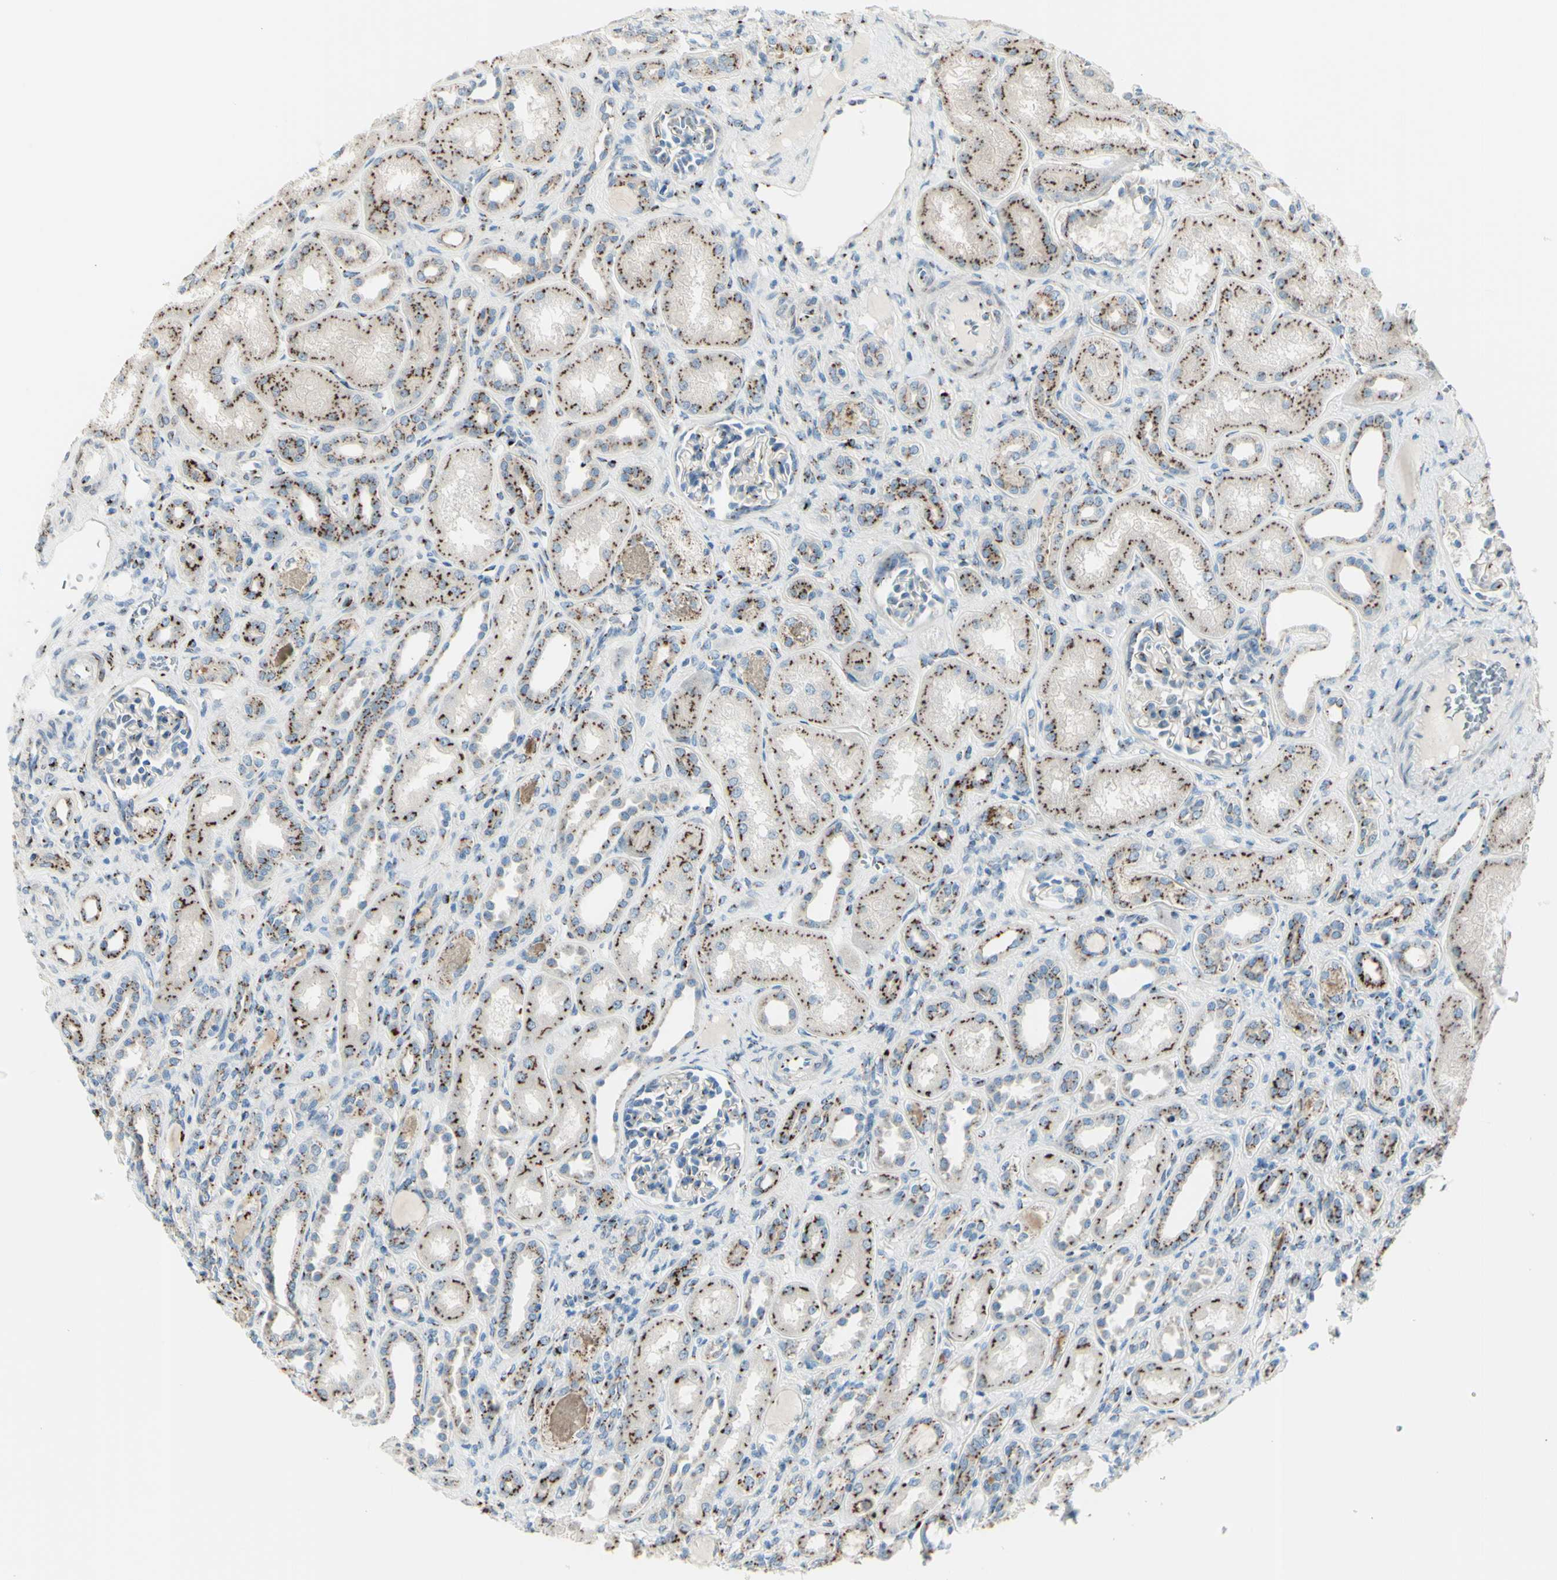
{"staining": {"intensity": "strong", "quantity": "<25%", "location": "cytoplasmic/membranous"}, "tissue": "kidney", "cell_type": "Cells in glomeruli", "image_type": "normal", "snomed": [{"axis": "morphology", "description": "Normal tissue, NOS"}, {"axis": "topography", "description": "Kidney"}], "caption": "Kidney stained with DAB (3,3'-diaminobenzidine) immunohistochemistry (IHC) shows medium levels of strong cytoplasmic/membranous staining in about <25% of cells in glomeruli. (Brightfield microscopy of DAB IHC at high magnification).", "gene": "B4GALT1", "patient": {"sex": "male", "age": 7}}